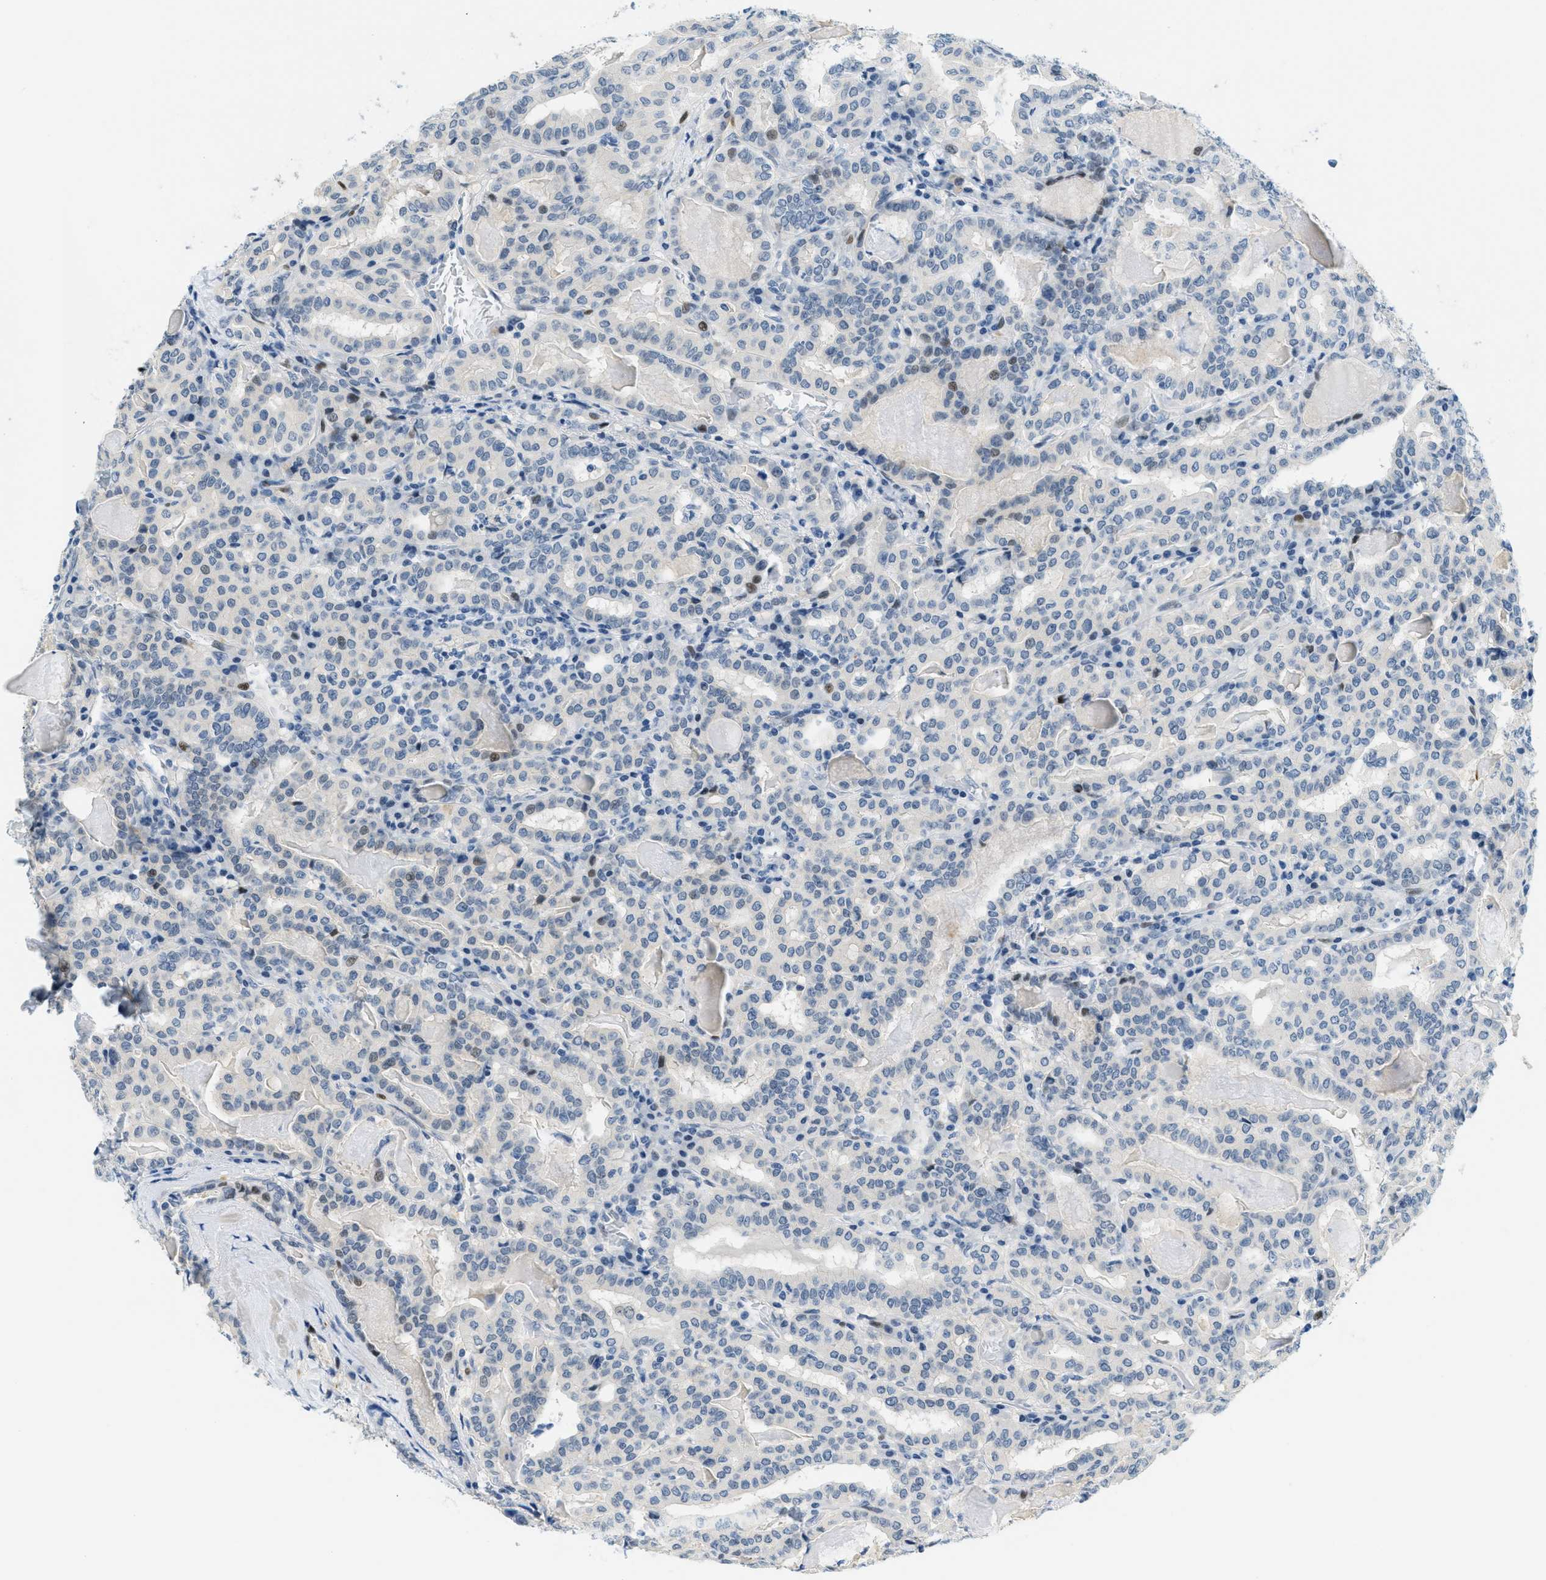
{"staining": {"intensity": "weak", "quantity": "<25%", "location": "nuclear"}, "tissue": "thyroid cancer", "cell_type": "Tumor cells", "image_type": "cancer", "snomed": [{"axis": "morphology", "description": "Papillary adenocarcinoma, NOS"}, {"axis": "topography", "description": "Thyroid gland"}], "caption": "There is no significant expression in tumor cells of papillary adenocarcinoma (thyroid). Brightfield microscopy of immunohistochemistry (IHC) stained with DAB (3,3'-diaminobenzidine) (brown) and hematoxylin (blue), captured at high magnification.", "gene": "CYP4X1", "patient": {"sex": "female", "age": 42}}